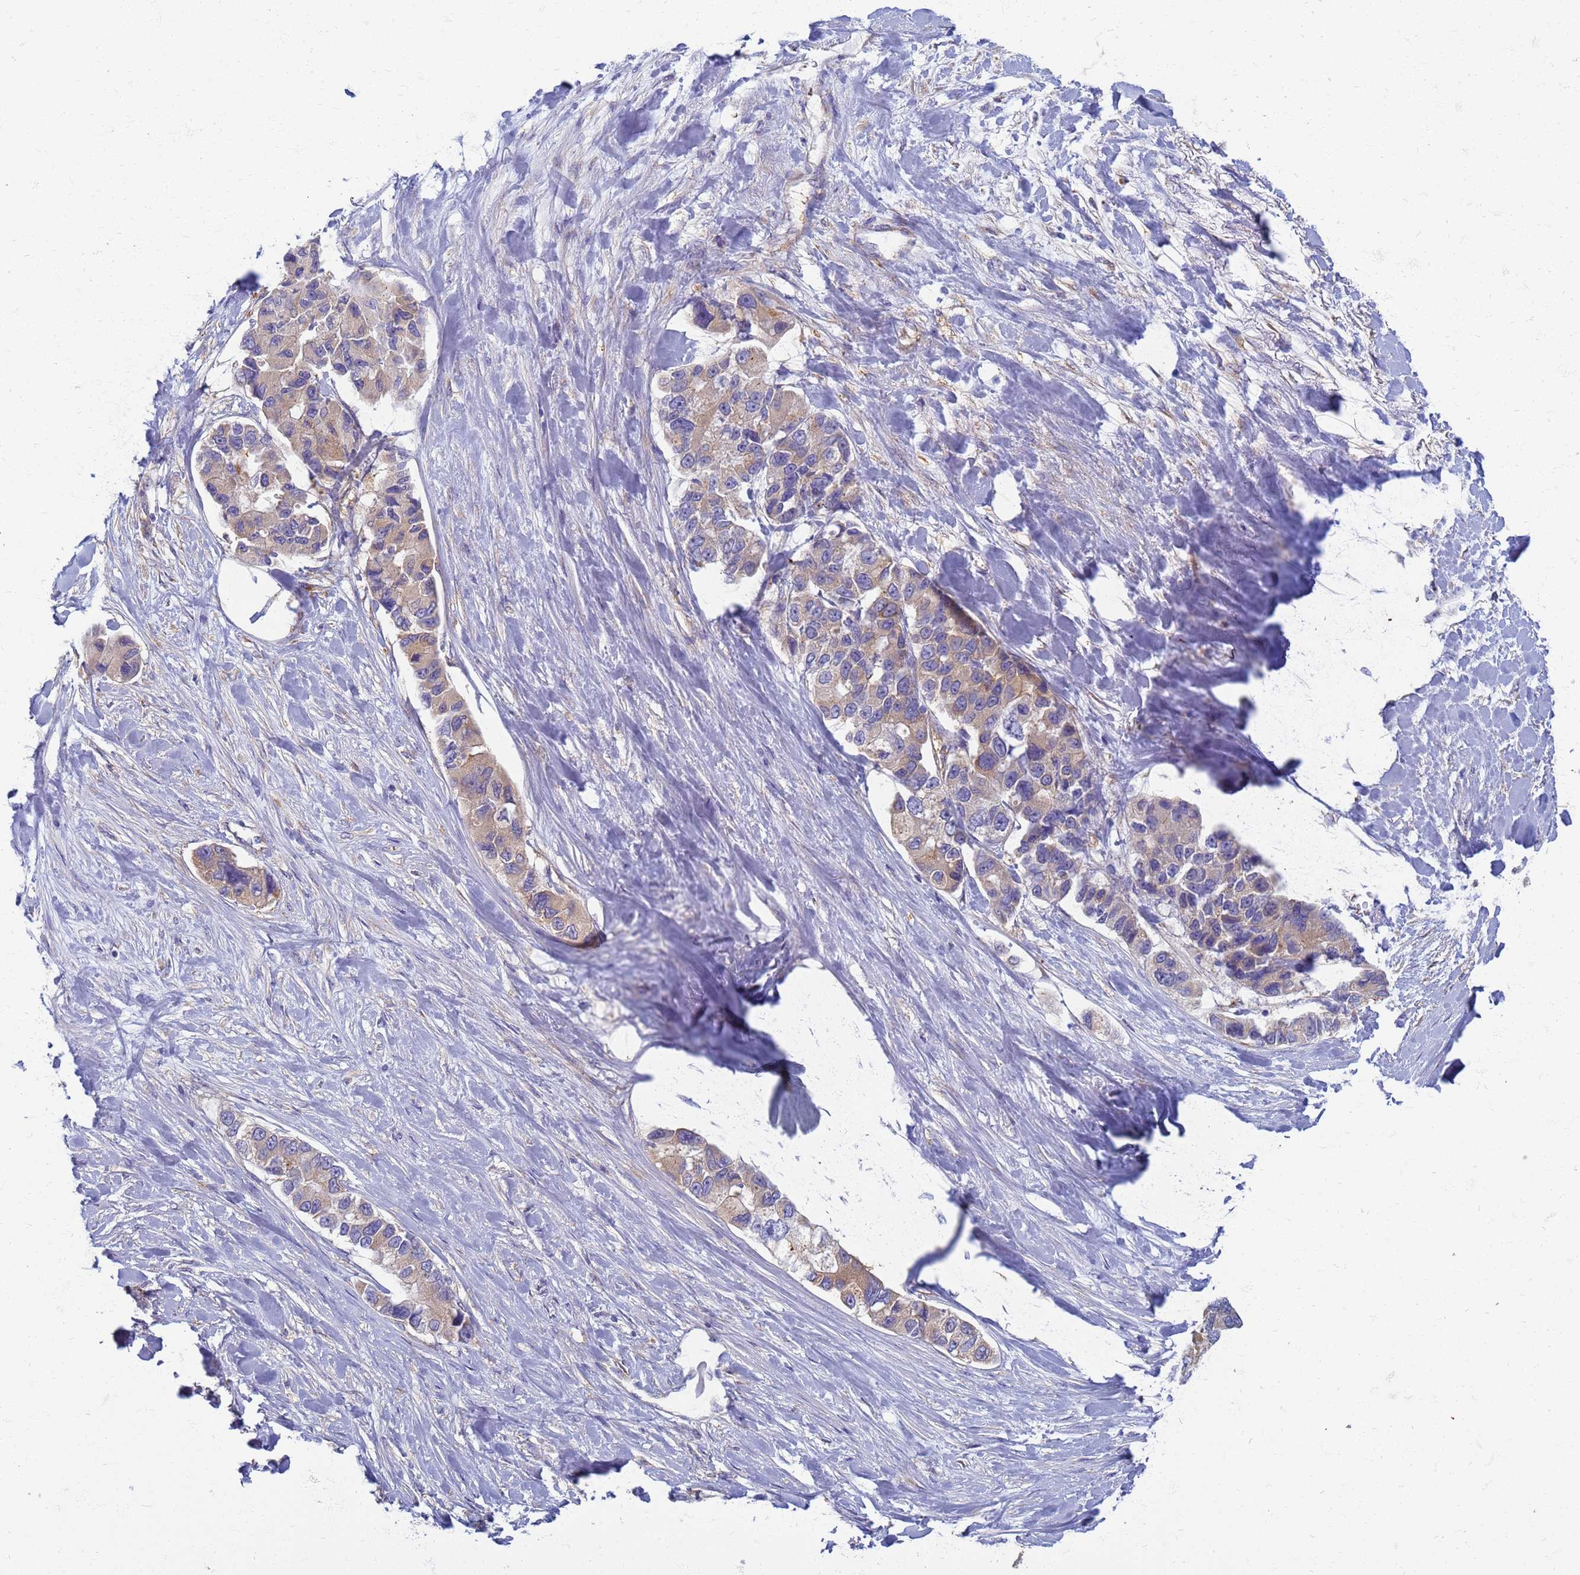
{"staining": {"intensity": "moderate", "quantity": ">75%", "location": "cytoplasmic/membranous"}, "tissue": "lung cancer", "cell_type": "Tumor cells", "image_type": "cancer", "snomed": [{"axis": "morphology", "description": "Adenocarcinoma, NOS"}, {"axis": "topography", "description": "Lung"}], "caption": "Protein staining shows moderate cytoplasmic/membranous expression in about >75% of tumor cells in adenocarcinoma (lung).", "gene": "EEA1", "patient": {"sex": "female", "age": 54}}